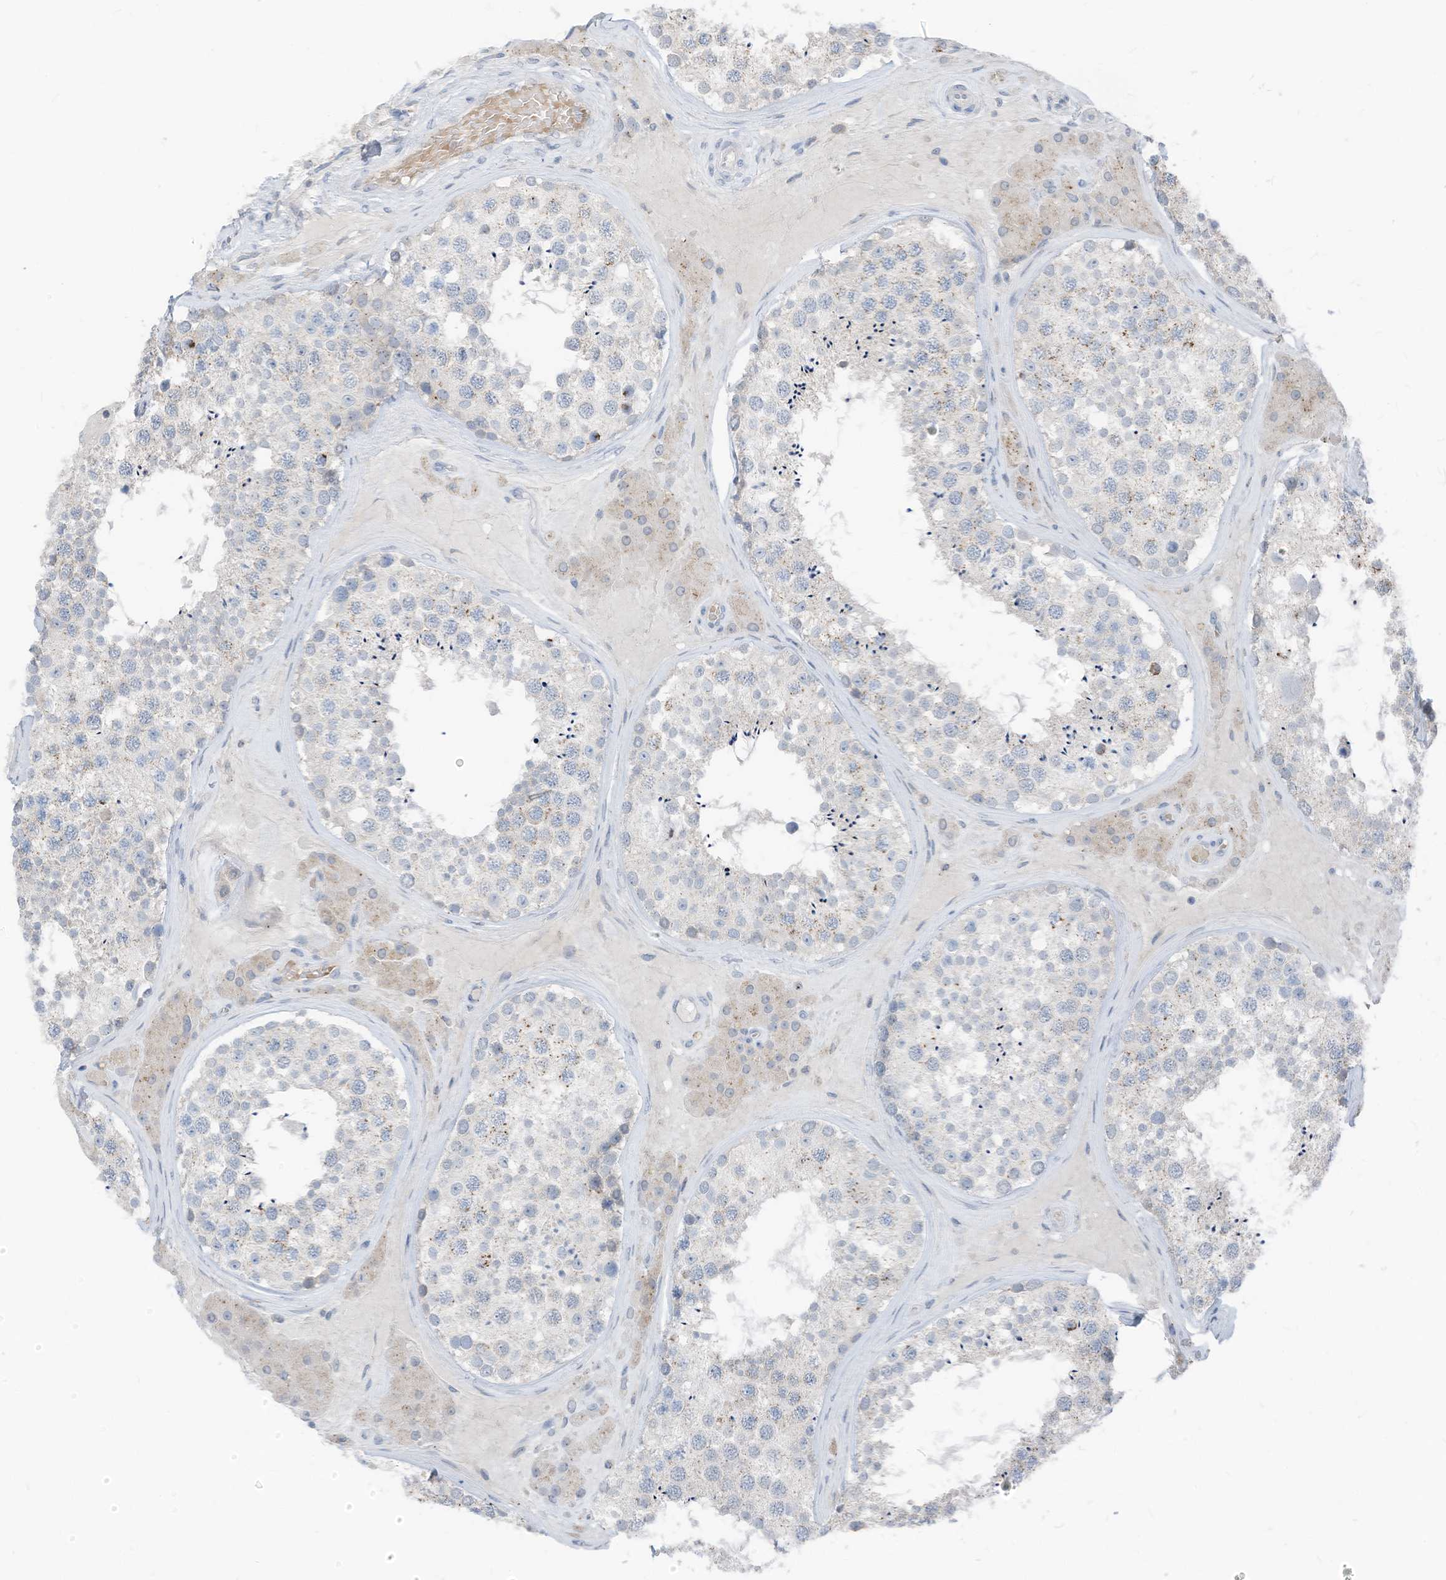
{"staining": {"intensity": "negative", "quantity": "none", "location": "none"}, "tissue": "testis", "cell_type": "Cells in seminiferous ducts", "image_type": "normal", "snomed": [{"axis": "morphology", "description": "Normal tissue, NOS"}, {"axis": "topography", "description": "Testis"}], "caption": "Cells in seminiferous ducts show no significant positivity in benign testis. The staining is performed using DAB brown chromogen with nuclei counter-stained in using hematoxylin.", "gene": "CHMP2B", "patient": {"sex": "male", "age": 46}}